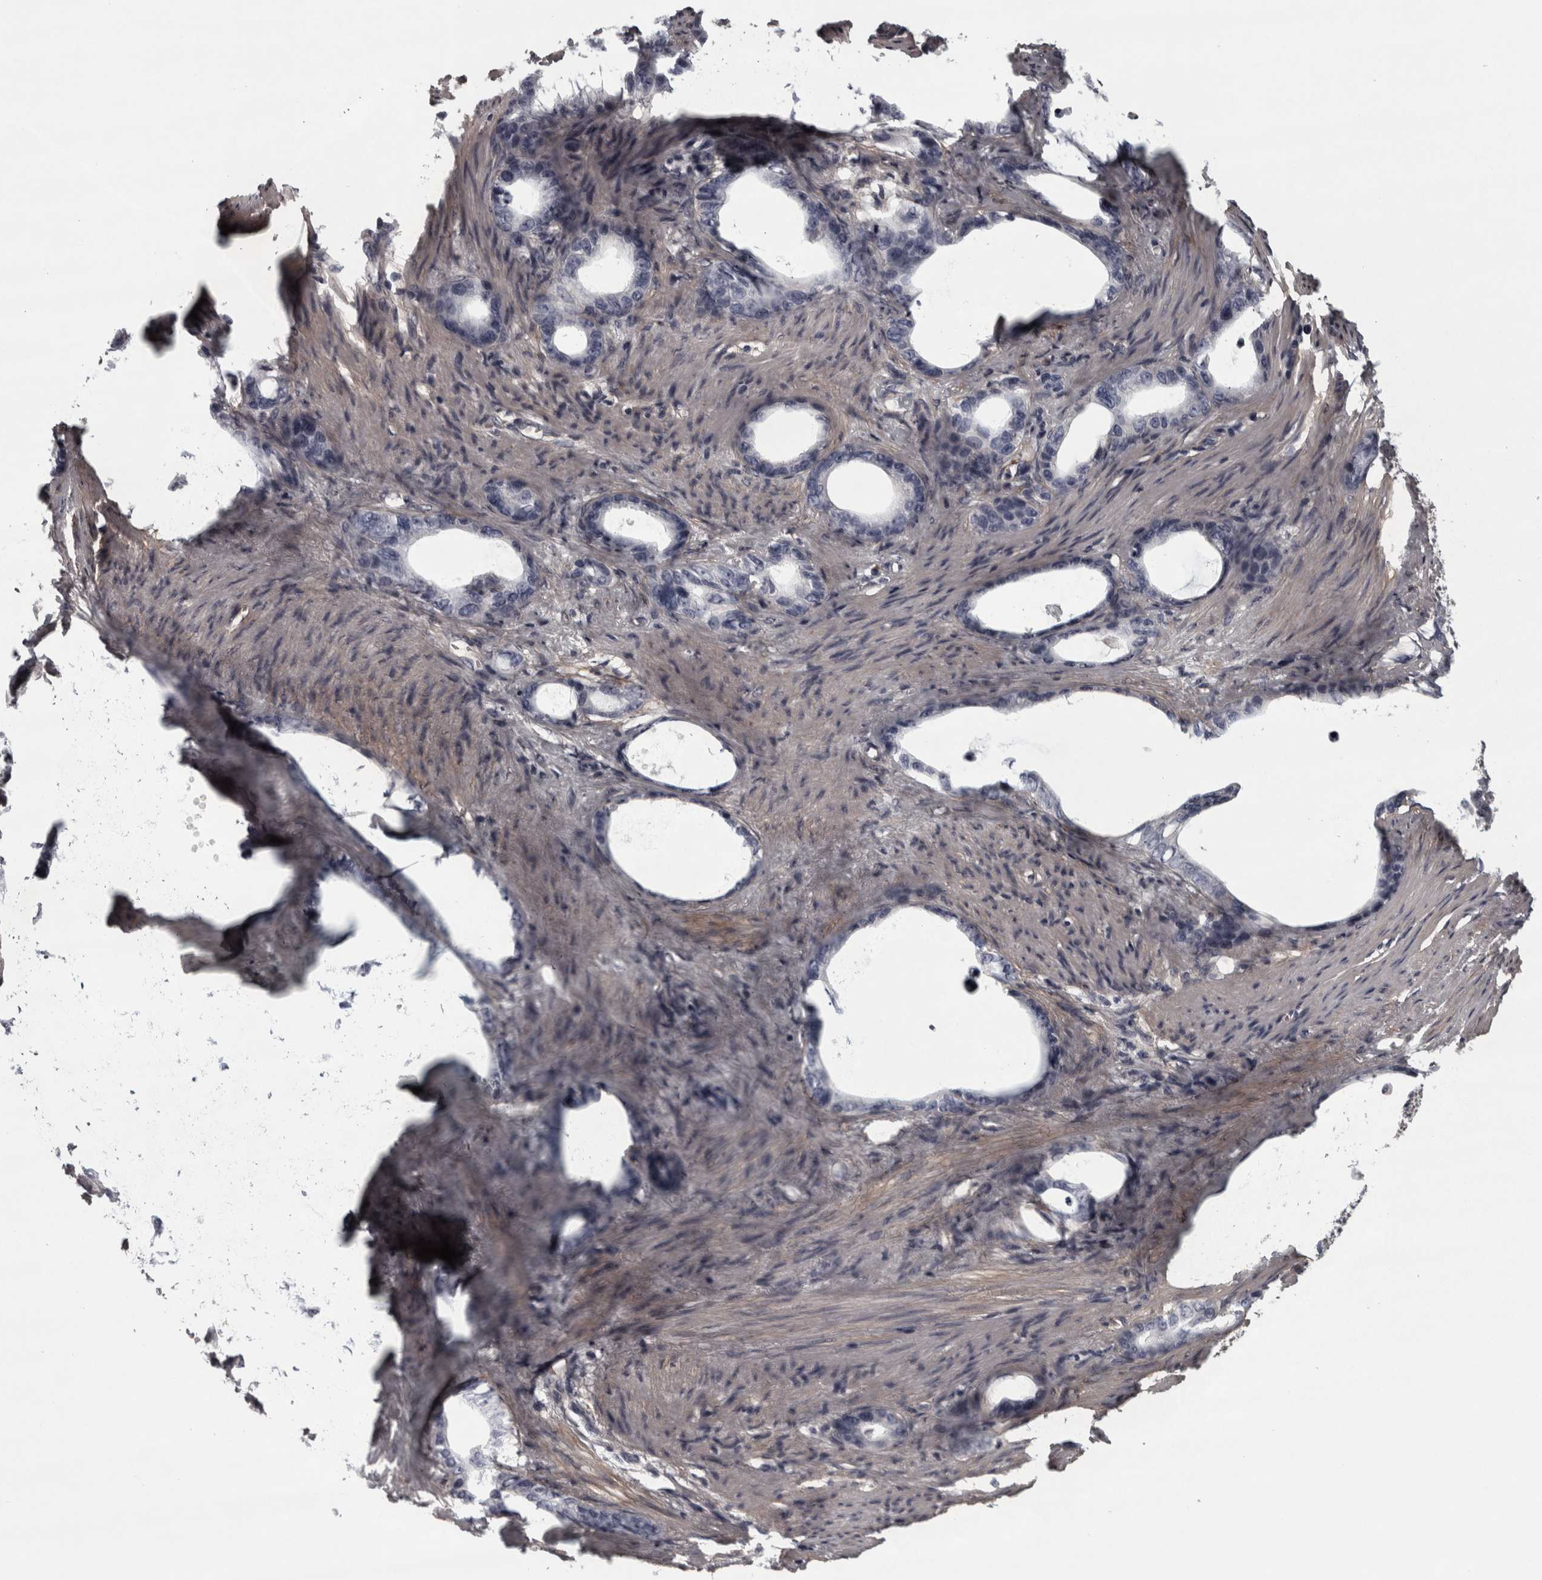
{"staining": {"intensity": "negative", "quantity": "none", "location": "none"}, "tissue": "stomach cancer", "cell_type": "Tumor cells", "image_type": "cancer", "snomed": [{"axis": "morphology", "description": "Adenocarcinoma, NOS"}, {"axis": "topography", "description": "Stomach"}], "caption": "This photomicrograph is of stomach adenocarcinoma stained with immunohistochemistry to label a protein in brown with the nuclei are counter-stained blue. There is no expression in tumor cells. (Brightfield microscopy of DAB (3,3'-diaminobenzidine) immunohistochemistry at high magnification).", "gene": "RSU1", "patient": {"sex": "female", "age": 75}}